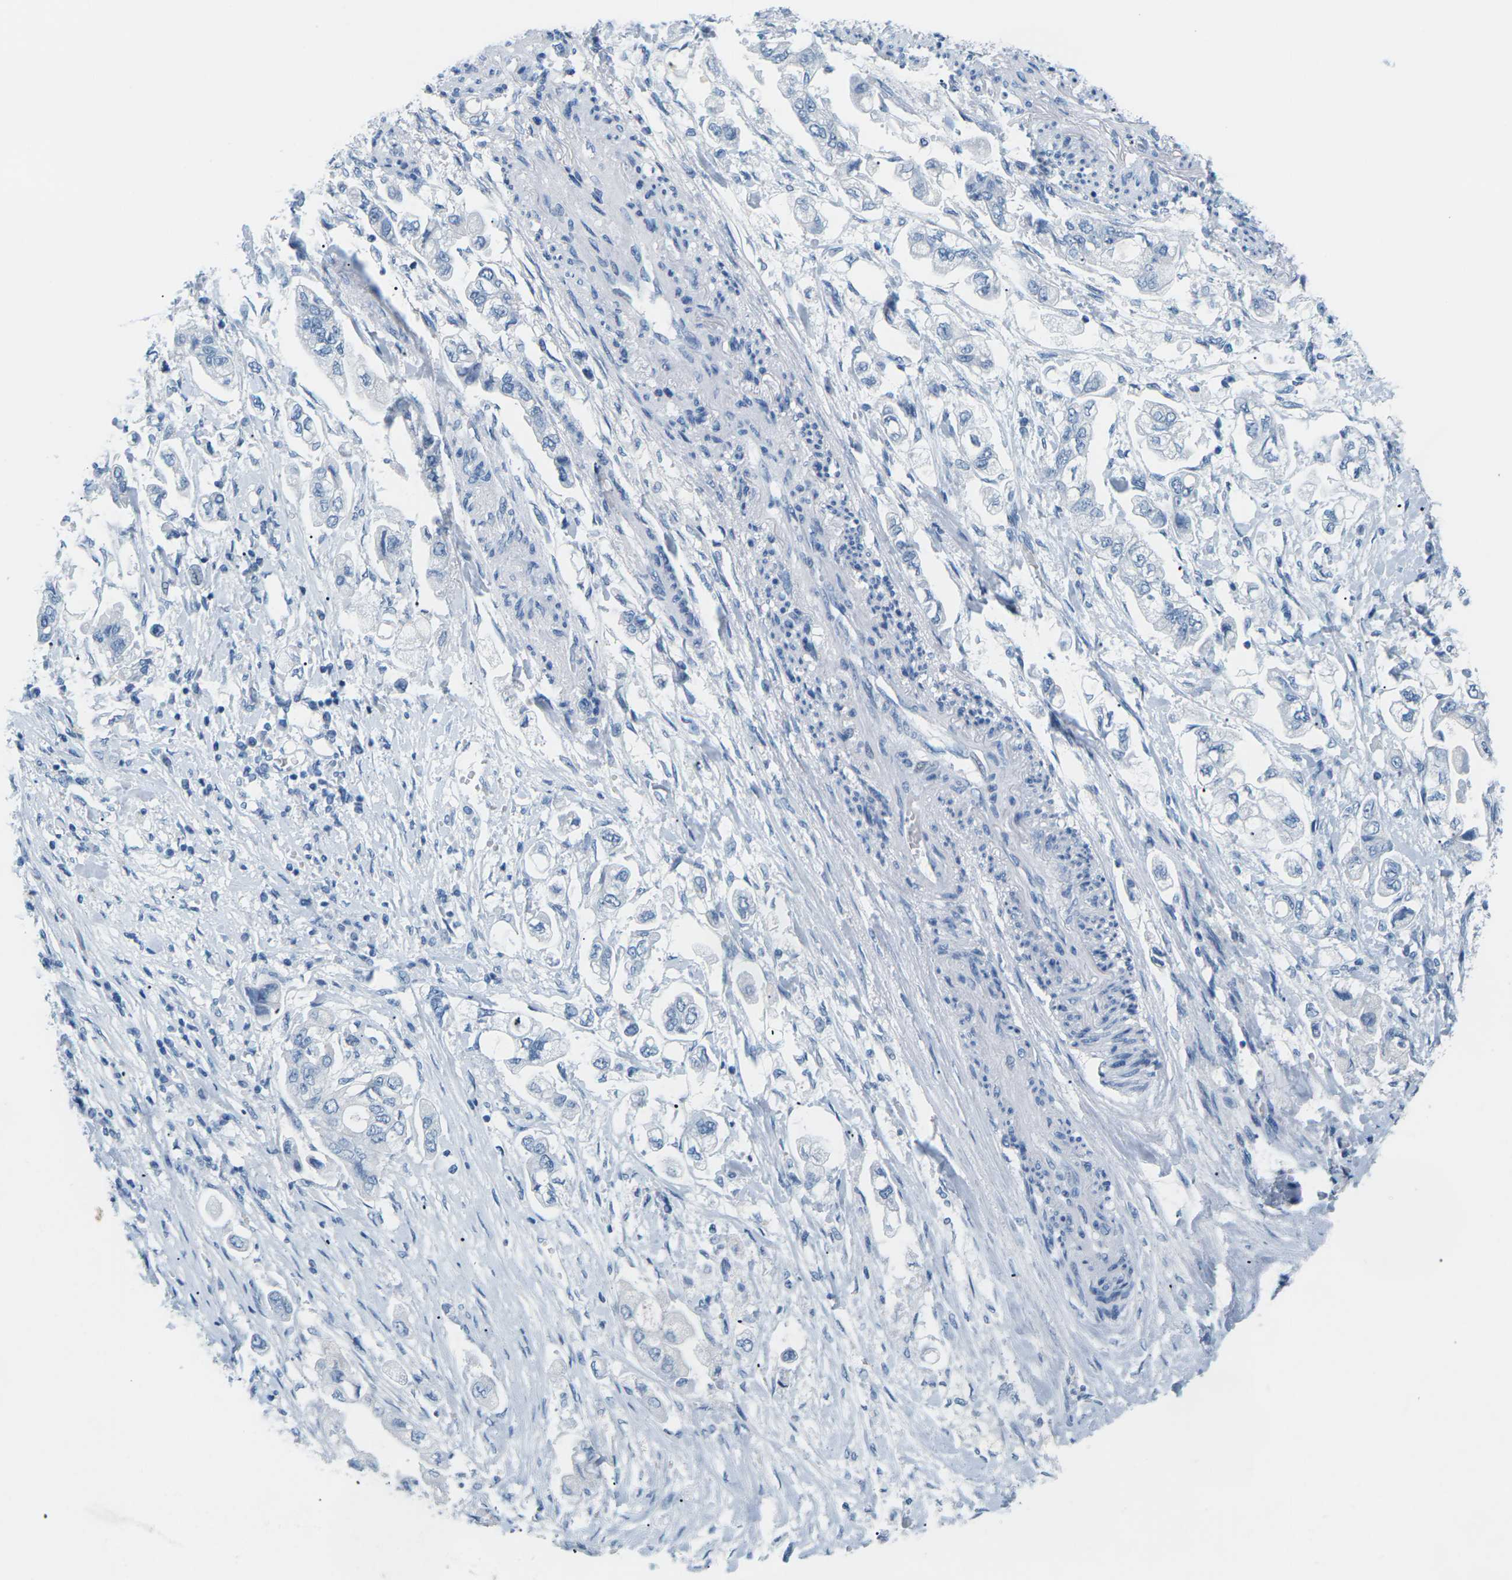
{"staining": {"intensity": "negative", "quantity": "none", "location": "none"}, "tissue": "stomach cancer", "cell_type": "Tumor cells", "image_type": "cancer", "snomed": [{"axis": "morphology", "description": "Adenocarcinoma, NOS"}, {"axis": "topography", "description": "Stomach"}], "caption": "Immunohistochemistry (IHC) photomicrograph of stomach adenocarcinoma stained for a protein (brown), which demonstrates no positivity in tumor cells.", "gene": "SLC12A1", "patient": {"sex": "male", "age": 62}}